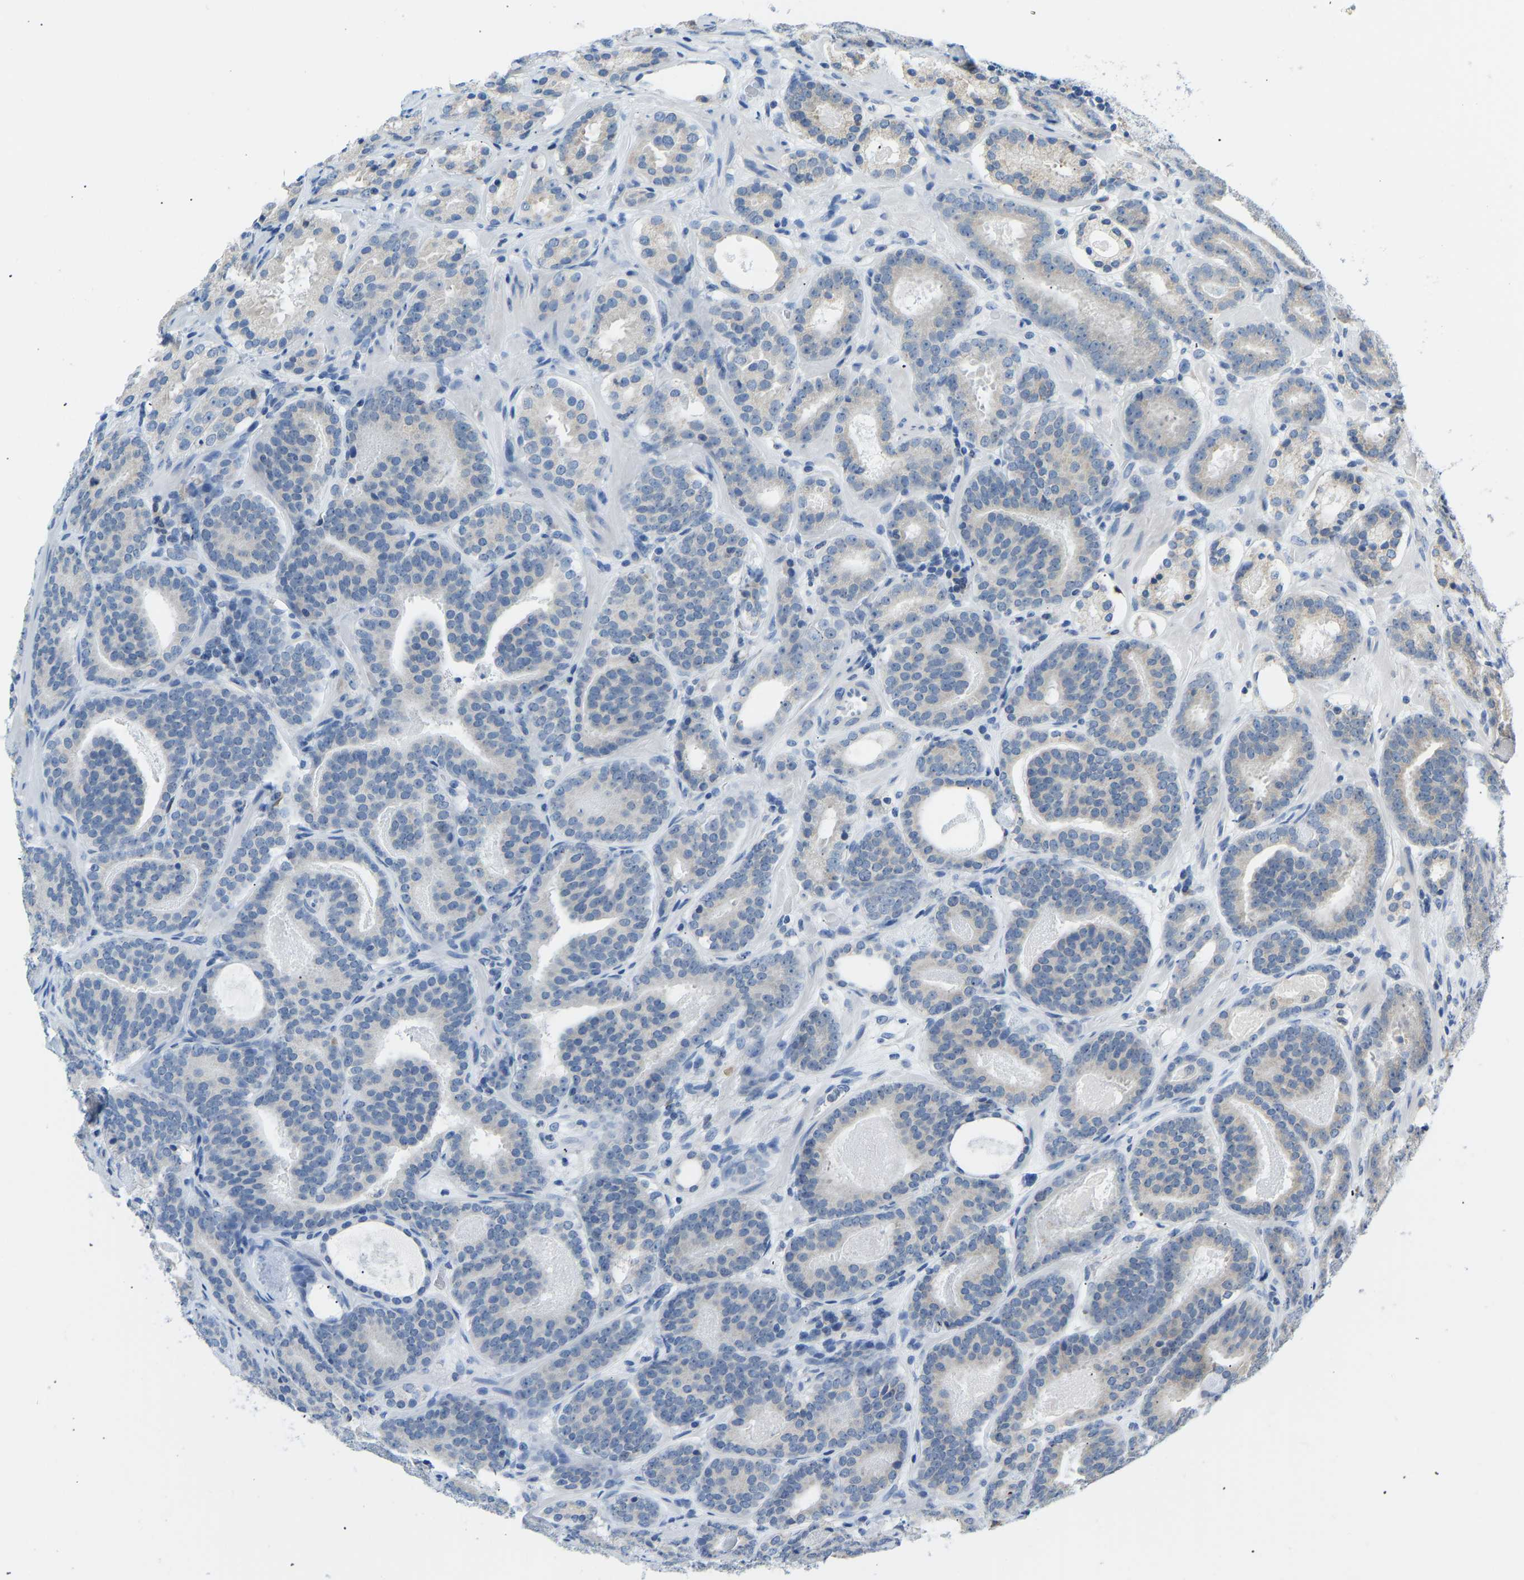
{"staining": {"intensity": "negative", "quantity": "none", "location": "none"}, "tissue": "prostate cancer", "cell_type": "Tumor cells", "image_type": "cancer", "snomed": [{"axis": "morphology", "description": "Adenocarcinoma, Low grade"}, {"axis": "topography", "description": "Prostate"}], "caption": "DAB immunohistochemical staining of human prostate cancer (adenocarcinoma (low-grade)) demonstrates no significant positivity in tumor cells.", "gene": "VRK1", "patient": {"sex": "male", "age": 69}}